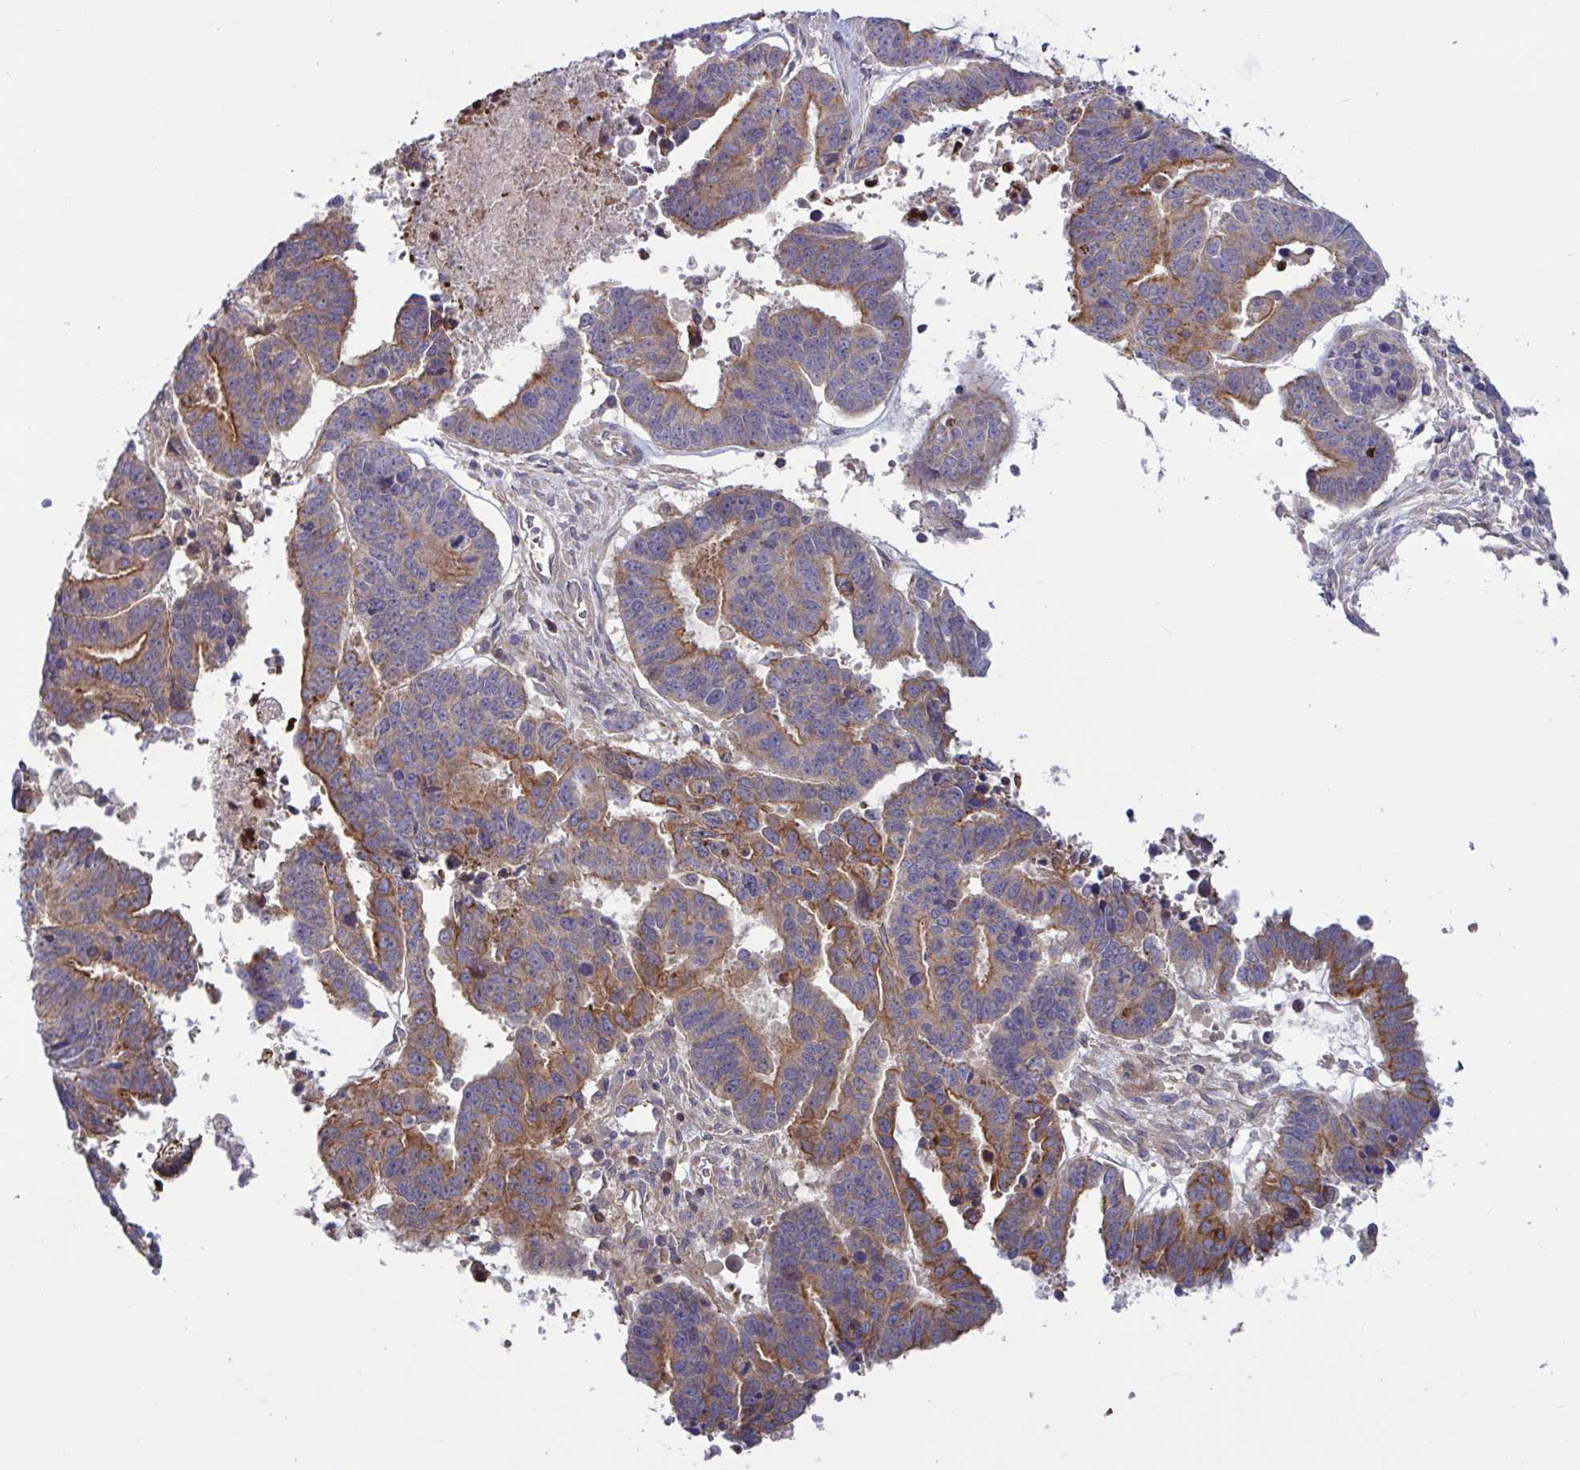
{"staining": {"intensity": "moderate", "quantity": ">75%", "location": "cytoplasmic/membranous"}, "tissue": "ovarian cancer", "cell_type": "Tumor cells", "image_type": "cancer", "snomed": [{"axis": "morphology", "description": "Carcinoma, endometroid"}, {"axis": "morphology", "description": "Cystadenocarcinoma, serous, NOS"}, {"axis": "topography", "description": "Ovary"}], "caption": "Tumor cells display medium levels of moderate cytoplasmic/membranous expression in approximately >75% of cells in ovarian serous cystadenocarcinoma.", "gene": "TANK", "patient": {"sex": "female", "age": 45}}